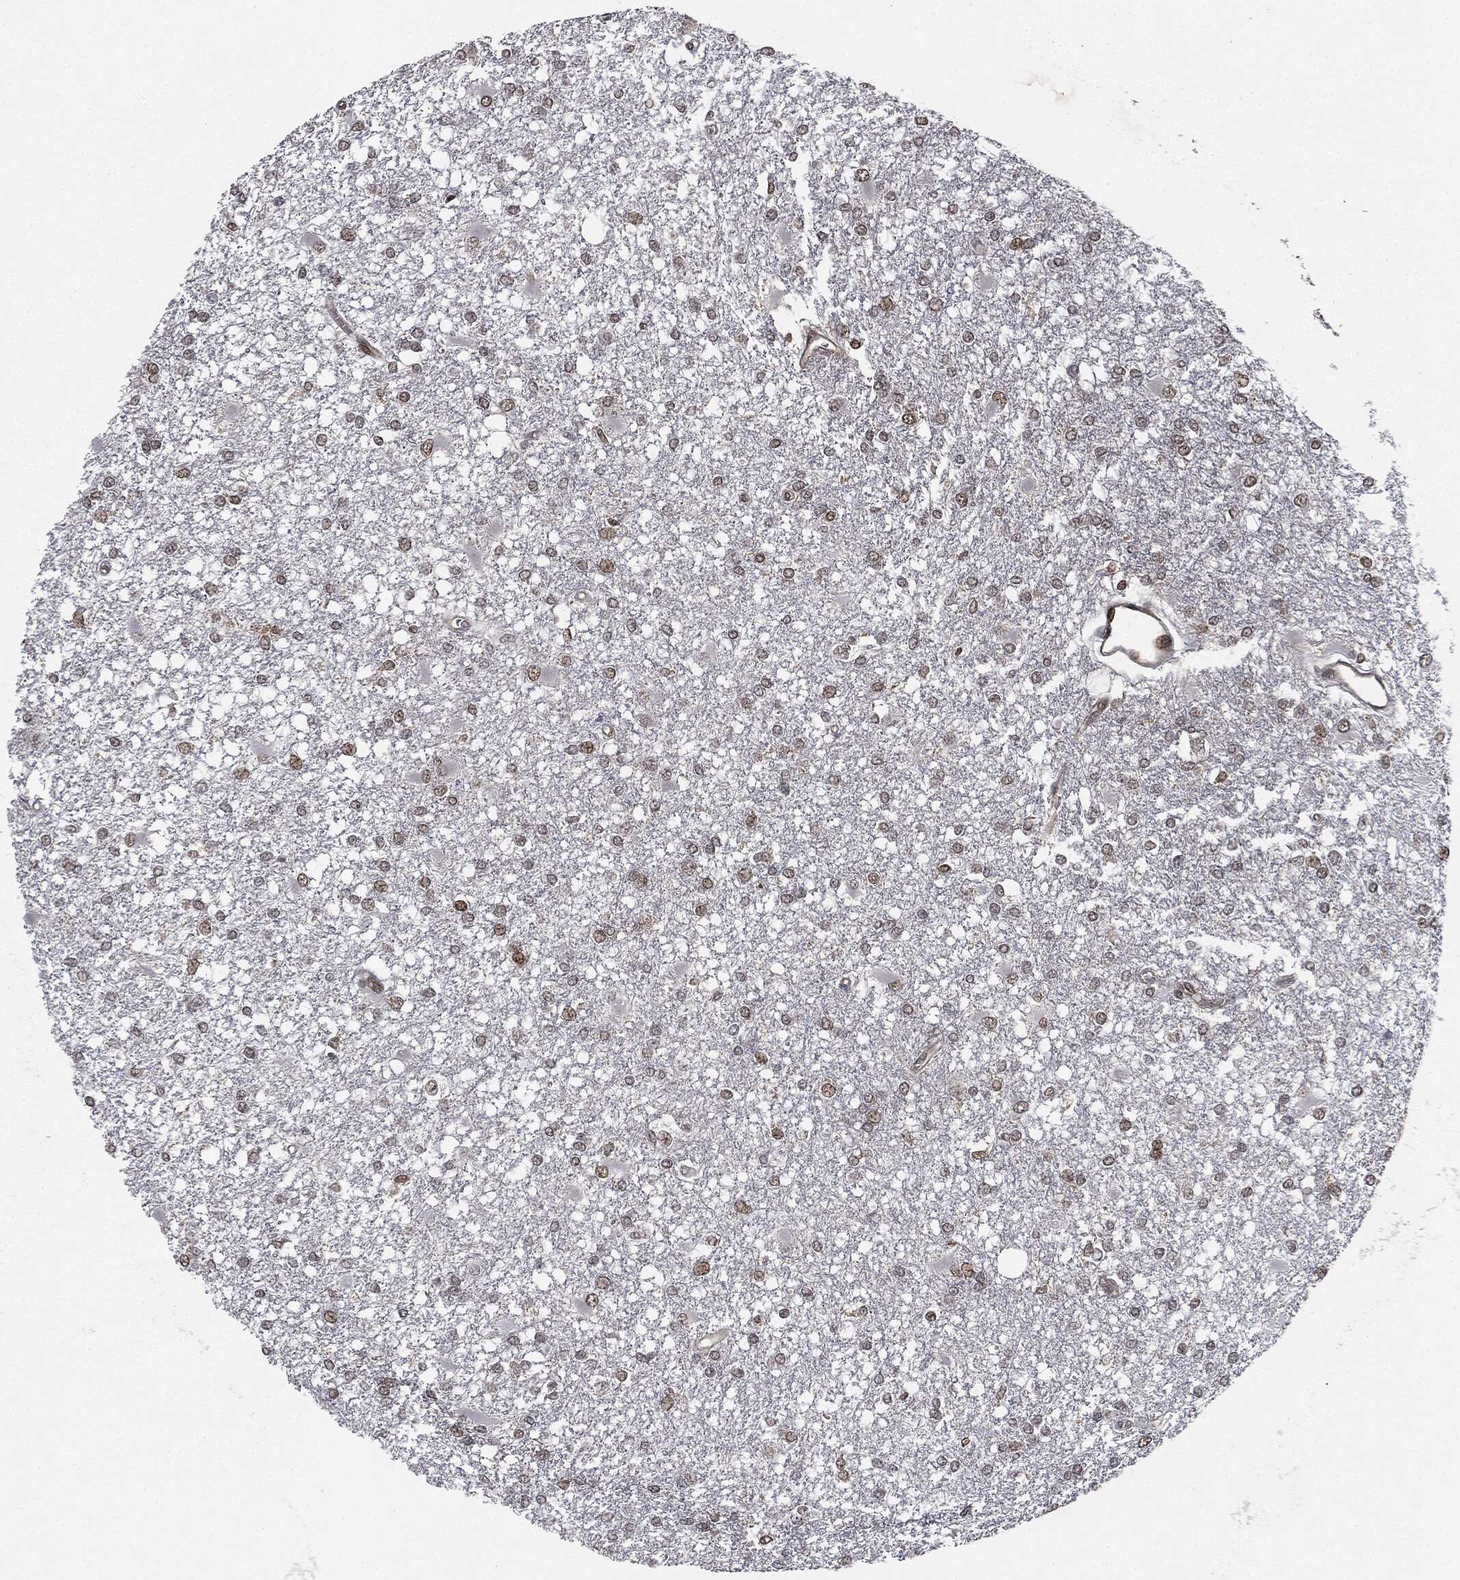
{"staining": {"intensity": "weak", "quantity": "<25%", "location": "nuclear"}, "tissue": "glioma", "cell_type": "Tumor cells", "image_type": "cancer", "snomed": [{"axis": "morphology", "description": "Glioma, malignant, High grade"}, {"axis": "topography", "description": "Cerebral cortex"}], "caption": "Immunohistochemistry of glioma reveals no expression in tumor cells.", "gene": "TBC1D22A", "patient": {"sex": "male", "age": 79}}